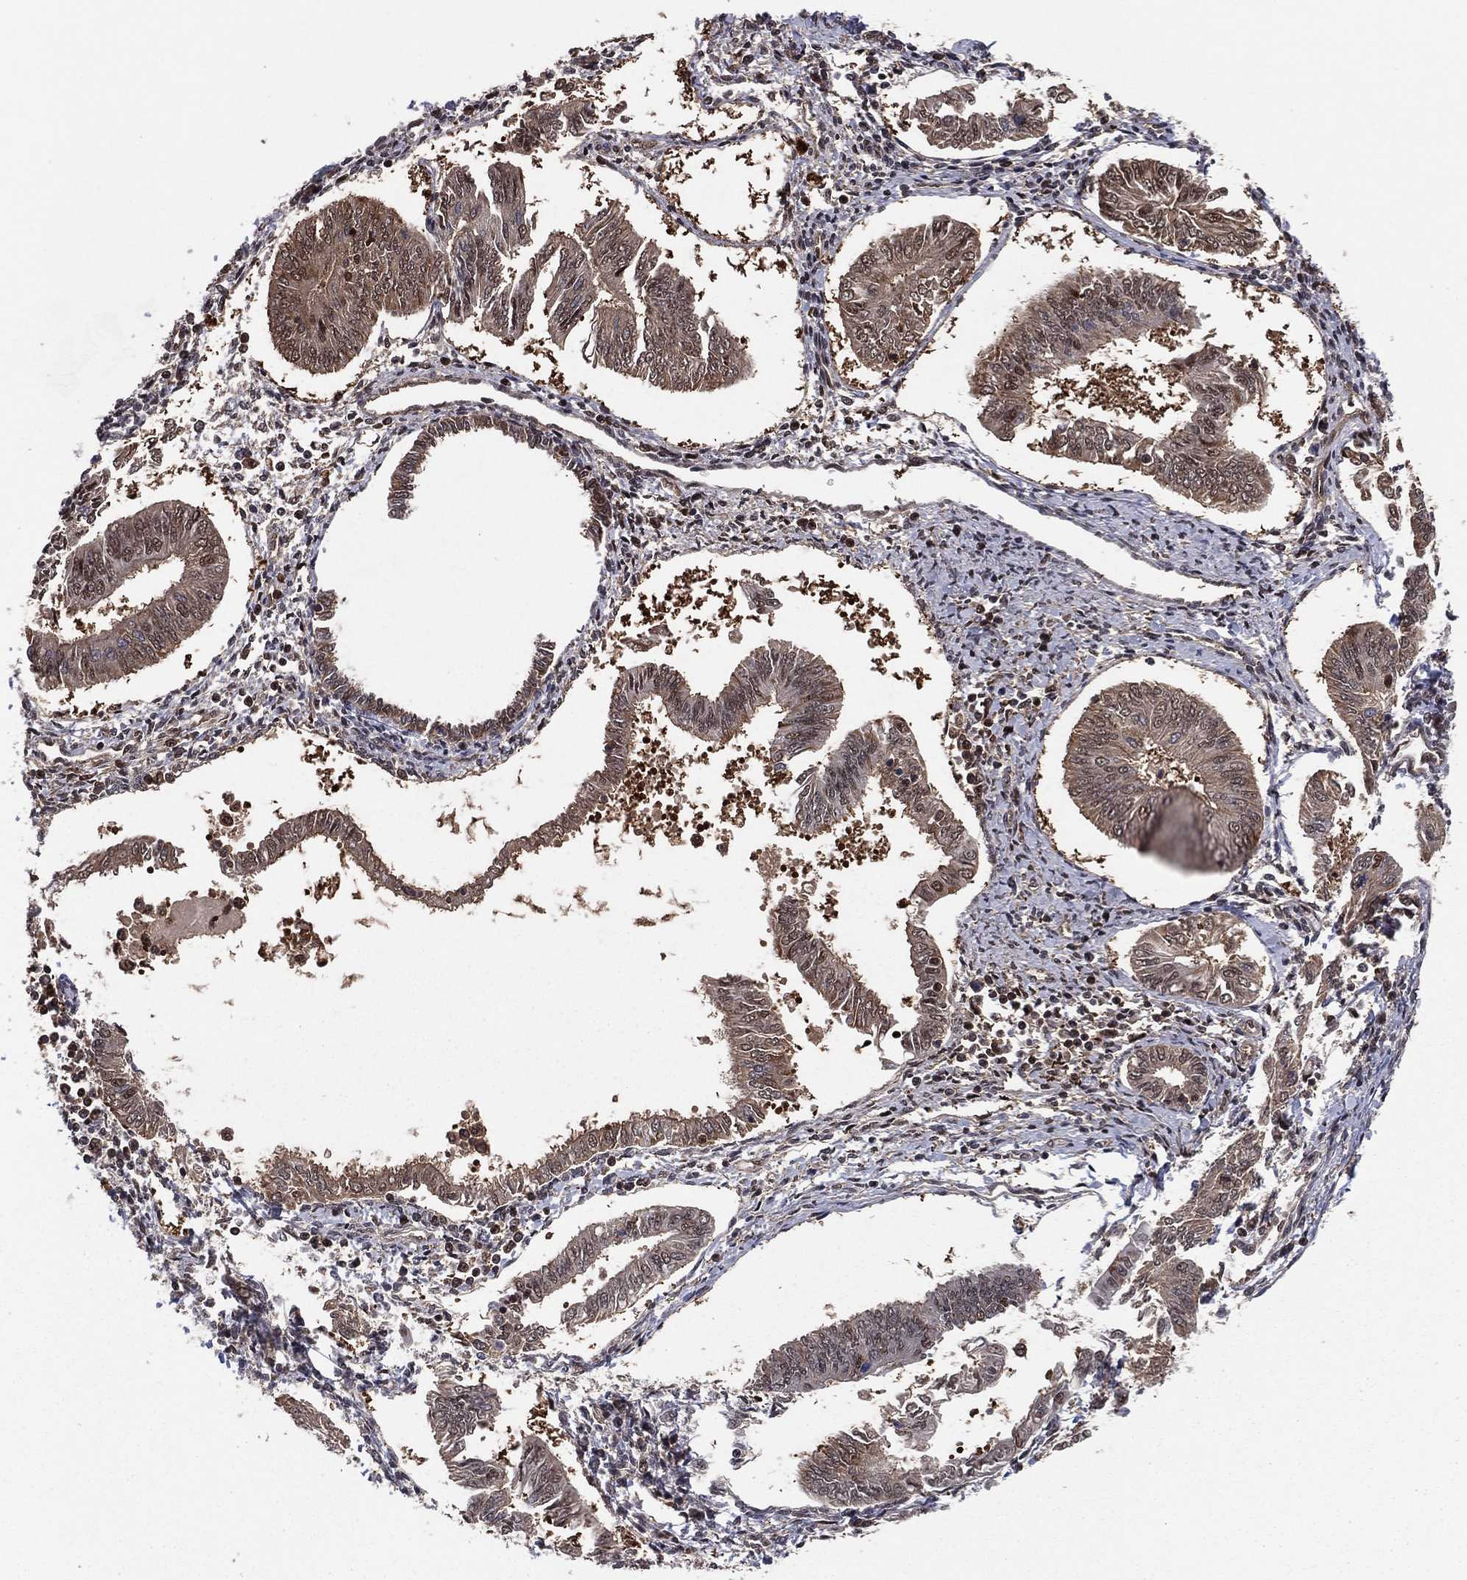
{"staining": {"intensity": "moderate", "quantity": "25%-75%", "location": "cytoplasmic/membranous"}, "tissue": "endometrial cancer", "cell_type": "Tumor cells", "image_type": "cancer", "snomed": [{"axis": "morphology", "description": "Adenocarcinoma, NOS"}, {"axis": "topography", "description": "Endometrium"}], "caption": "Endometrial adenocarcinoma stained with a brown dye demonstrates moderate cytoplasmic/membranous positive staining in about 25%-75% of tumor cells.", "gene": "ICOSLG", "patient": {"sex": "female", "age": 58}}